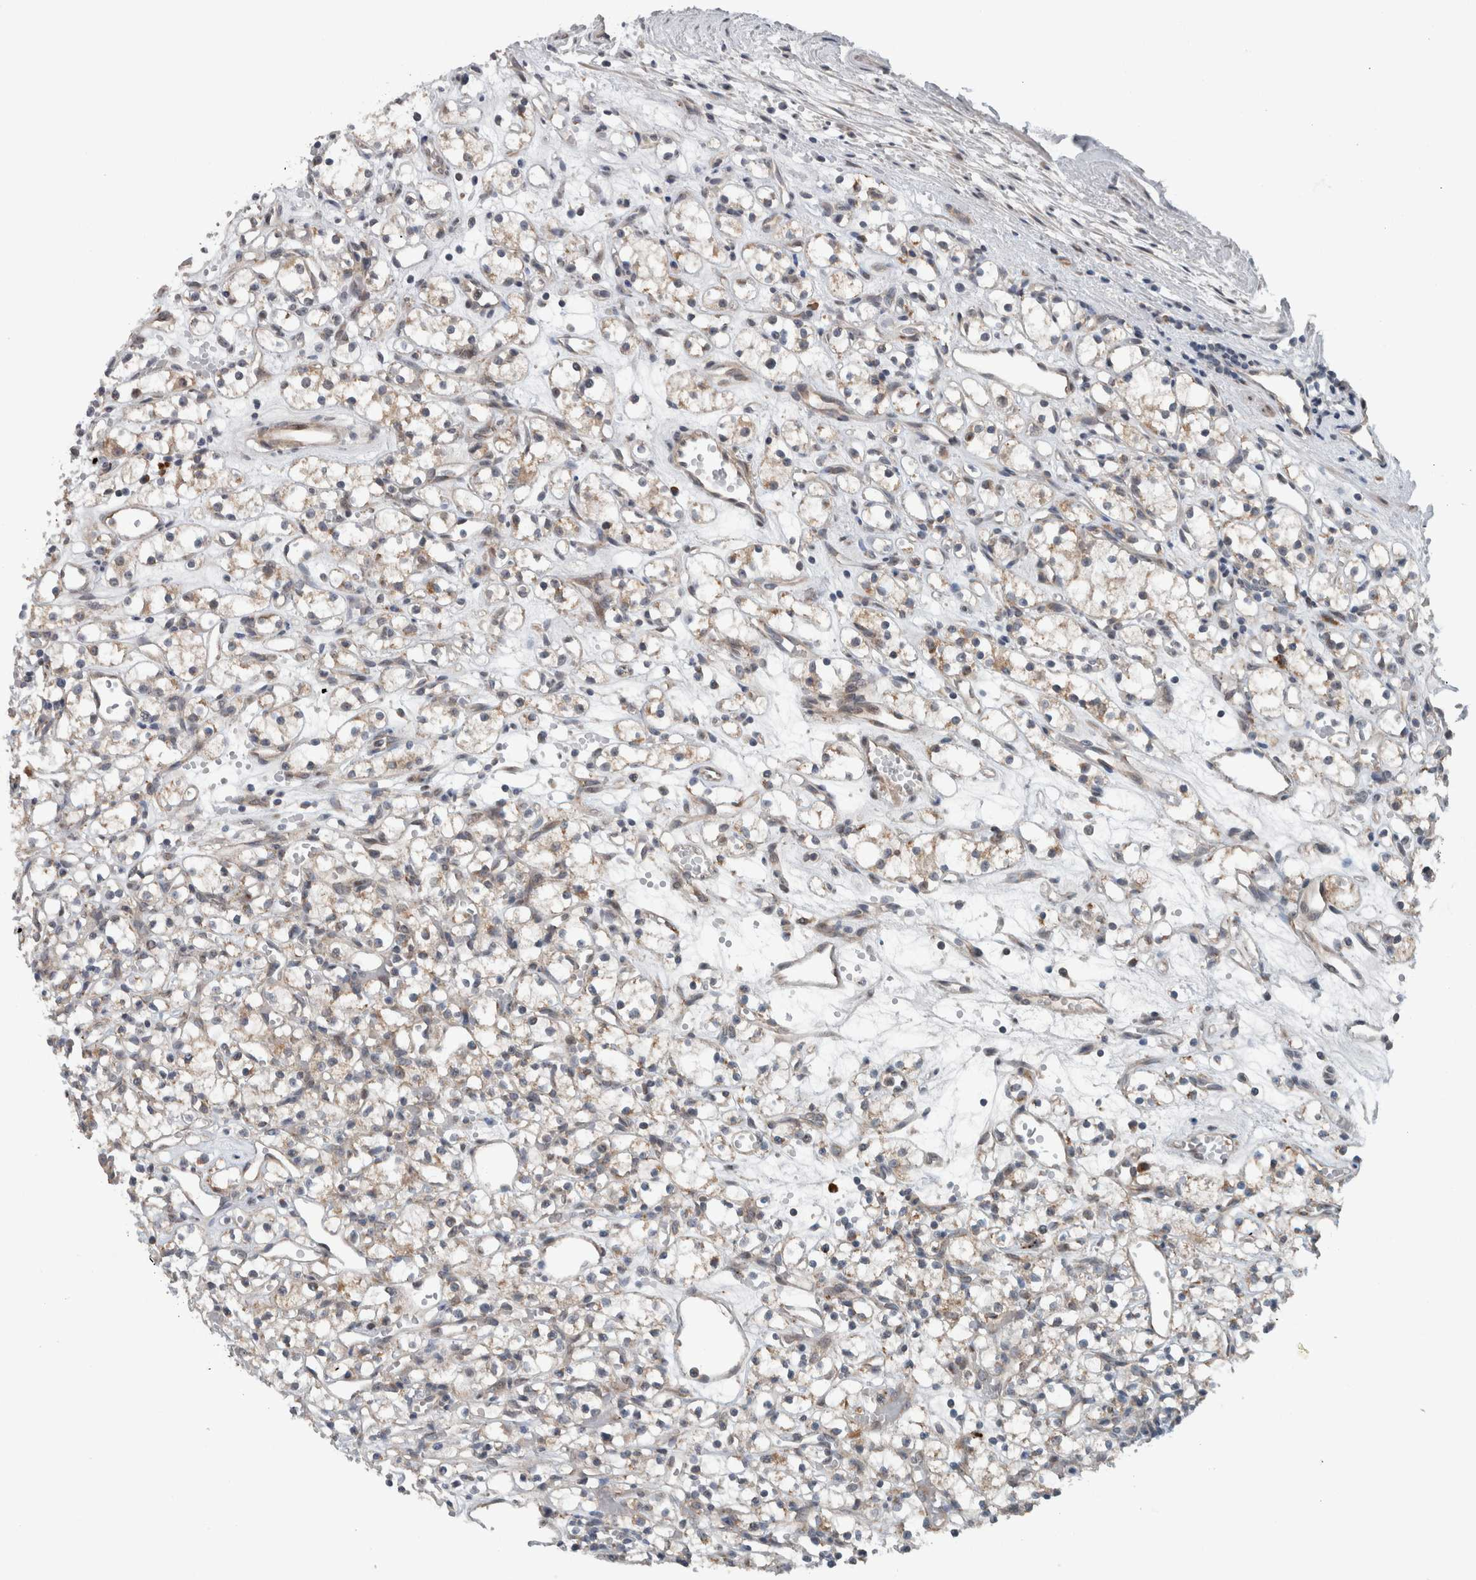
{"staining": {"intensity": "weak", "quantity": "25%-75%", "location": "cytoplasmic/membranous"}, "tissue": "renal cancer", "cell_type": "Tumor cells", "image_type": "cancer", "snomed": [{"axis": "morphology", "description": "Adenocarcinoma, NOS"}, {"axis": "topography", "description": "Kidney"}], "caption": "IHC micrograph of neoplastic tissue: human renal cancer stained using IHC reveals low levels of weak protein expression localized specifically in the cytoplasmic/membranous of tumor cells, appearing as a cytoplasmic/membranous brown color.", "gene": "GBA2", "patient": {"sex": "female", "age": 59}}